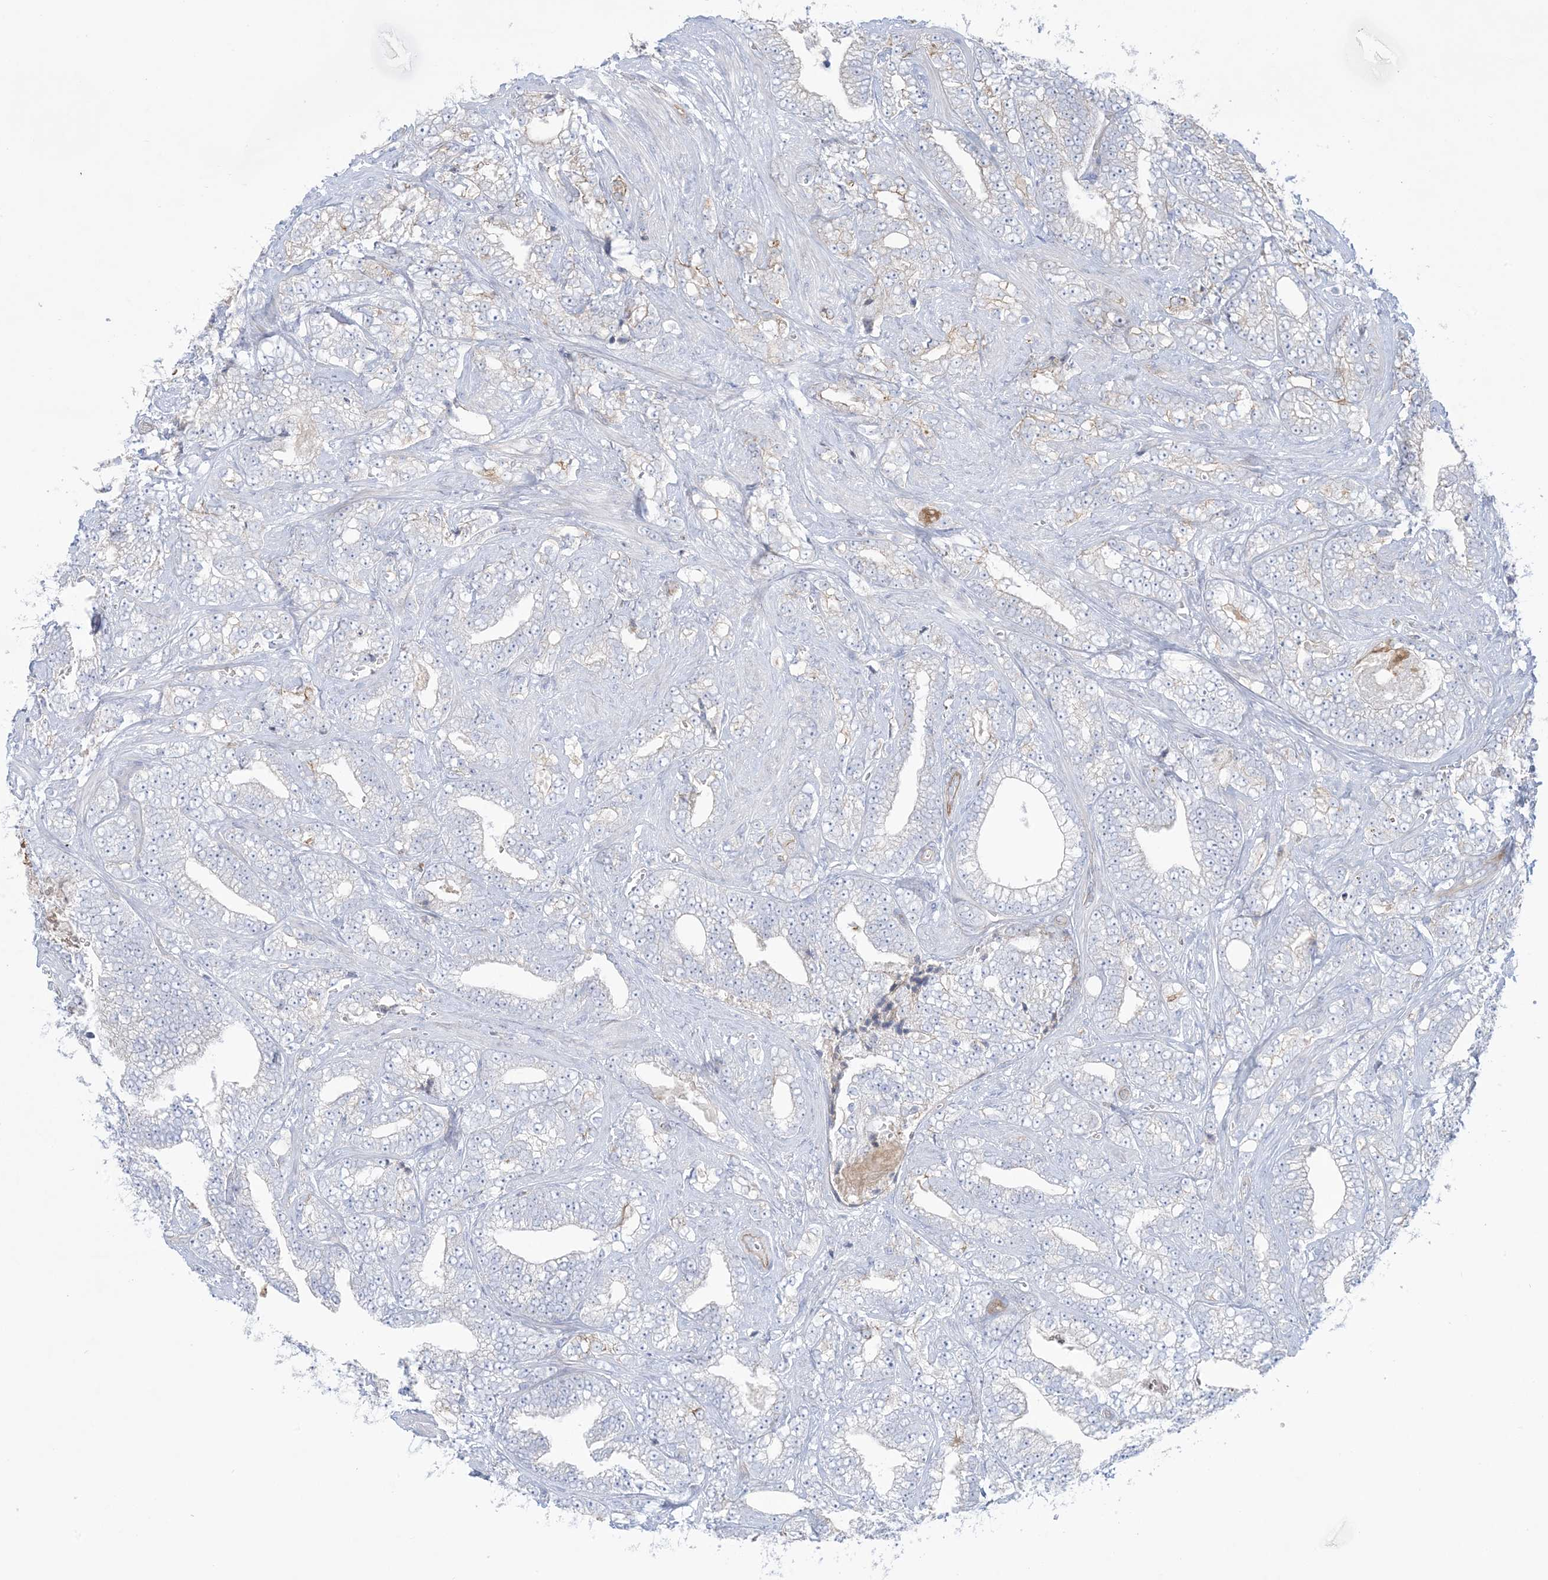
{"staining": {"intensity": "negative", "quantity": "none", "location": "none"}, "tissue": "prostate cancer", "cell_type": "Tumor cells", "image_type": "cancer", "snomed": [{"axis": "morphology", "description": "Adenocarcinoma, High grade"}, {"axis": "topography", "description": "Prostate and seminal vesicle, NOS"}], "caption": "This is an immunohistochemistry image of human prostate cancer. There is no positivity in tumor cells.", "gene": "ATP11C", "patient": {"sex": "male", "age": 67}}